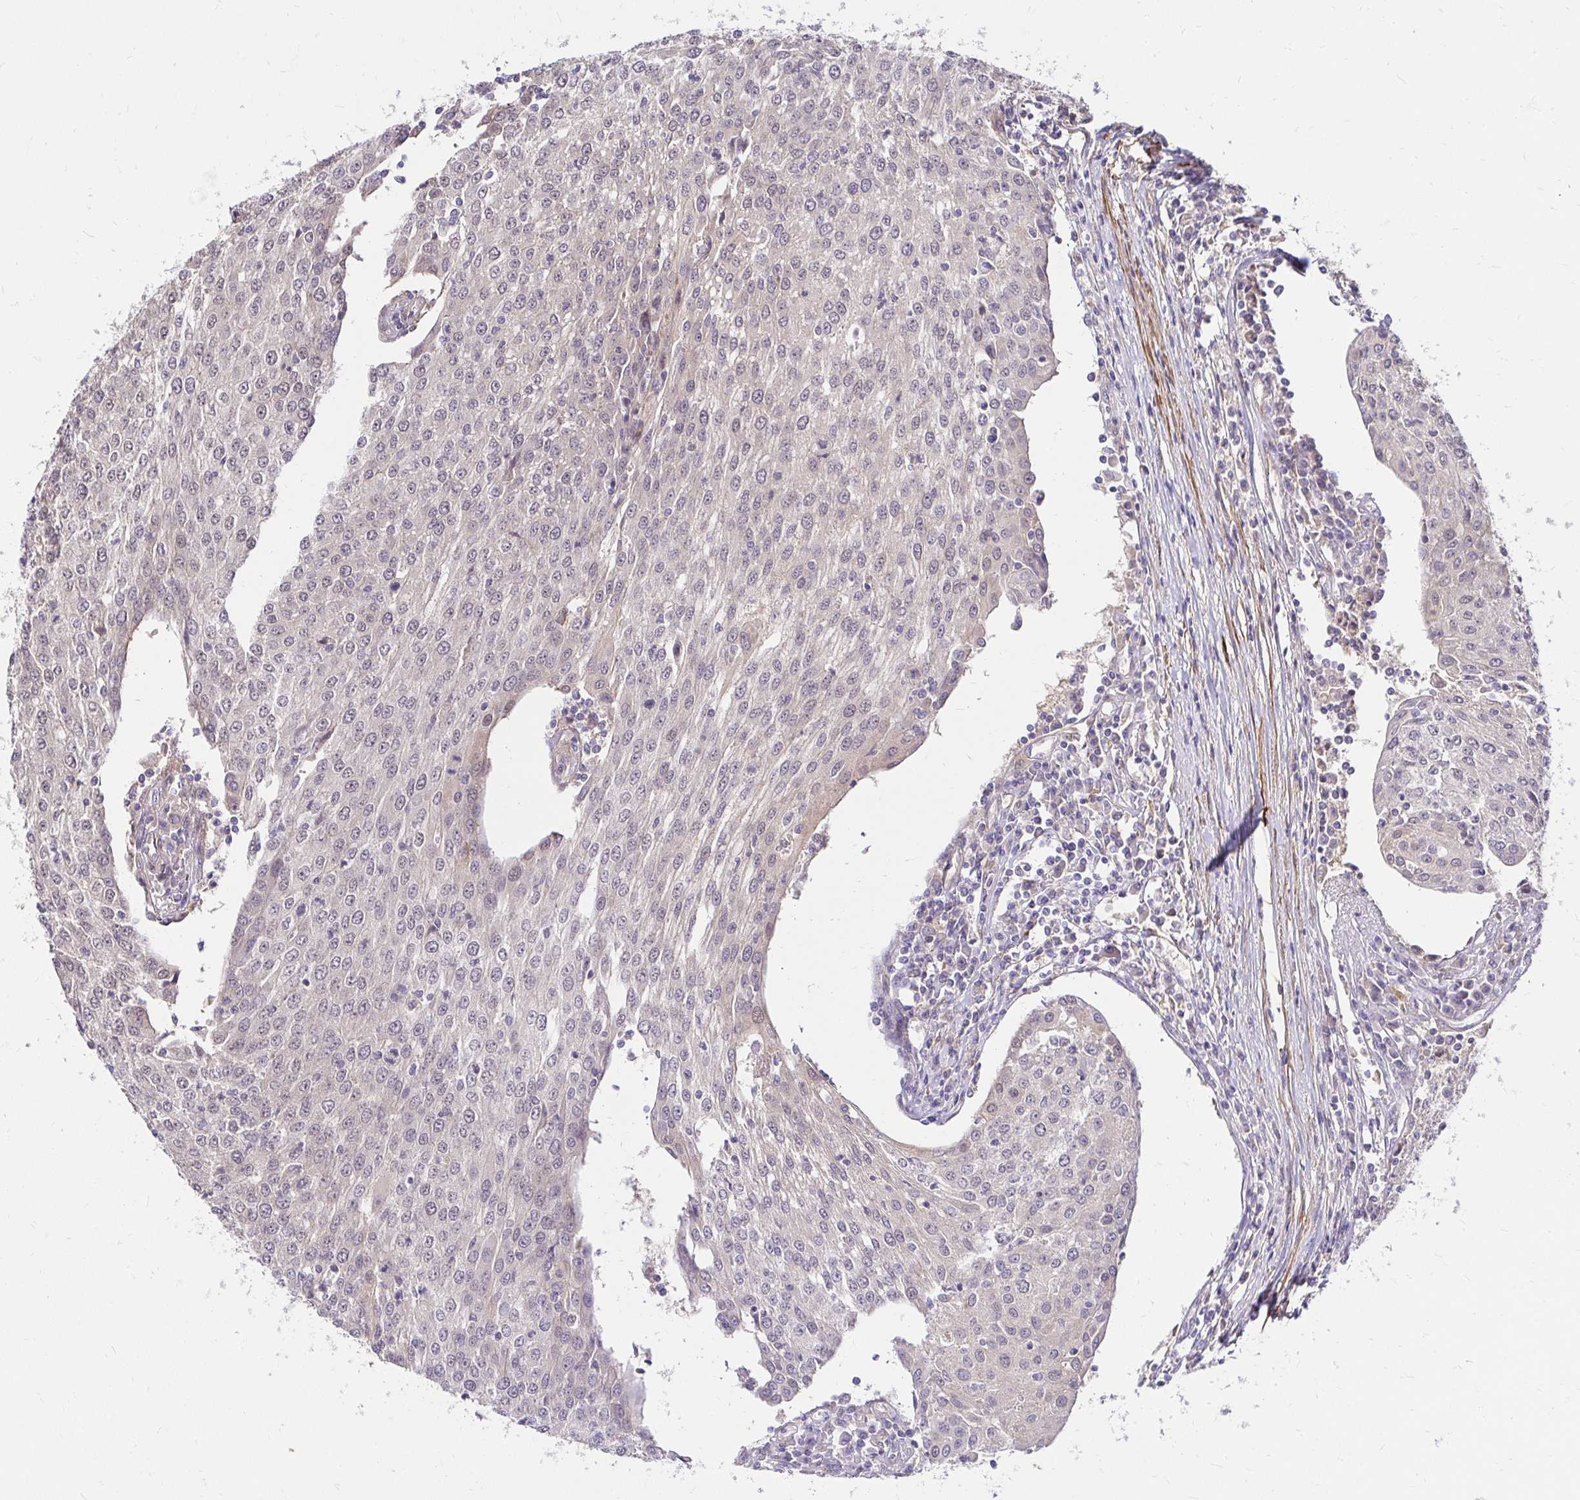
{"staining": {"intensity": "negative", "quantity": "none", "location": "none"}, "tissue": "urothelial cancer", "cell_type": "Tumor cells", "image_type": "cancer", "snomed": [{"axis": "morphology", "description": "Urothelial carcinoma, High grade"}, {"axis": "topography", "description": "Urinary bladder"}], "caption": "Tumor cells are negative for protein expression in human urothelial carcinoma (high-grade). (Brightfield microscopy of DAB immunohistochemistry (IHC) at high magnification).", "gene": "YAP1", "patient": {"sex": "female", "age": 85}}